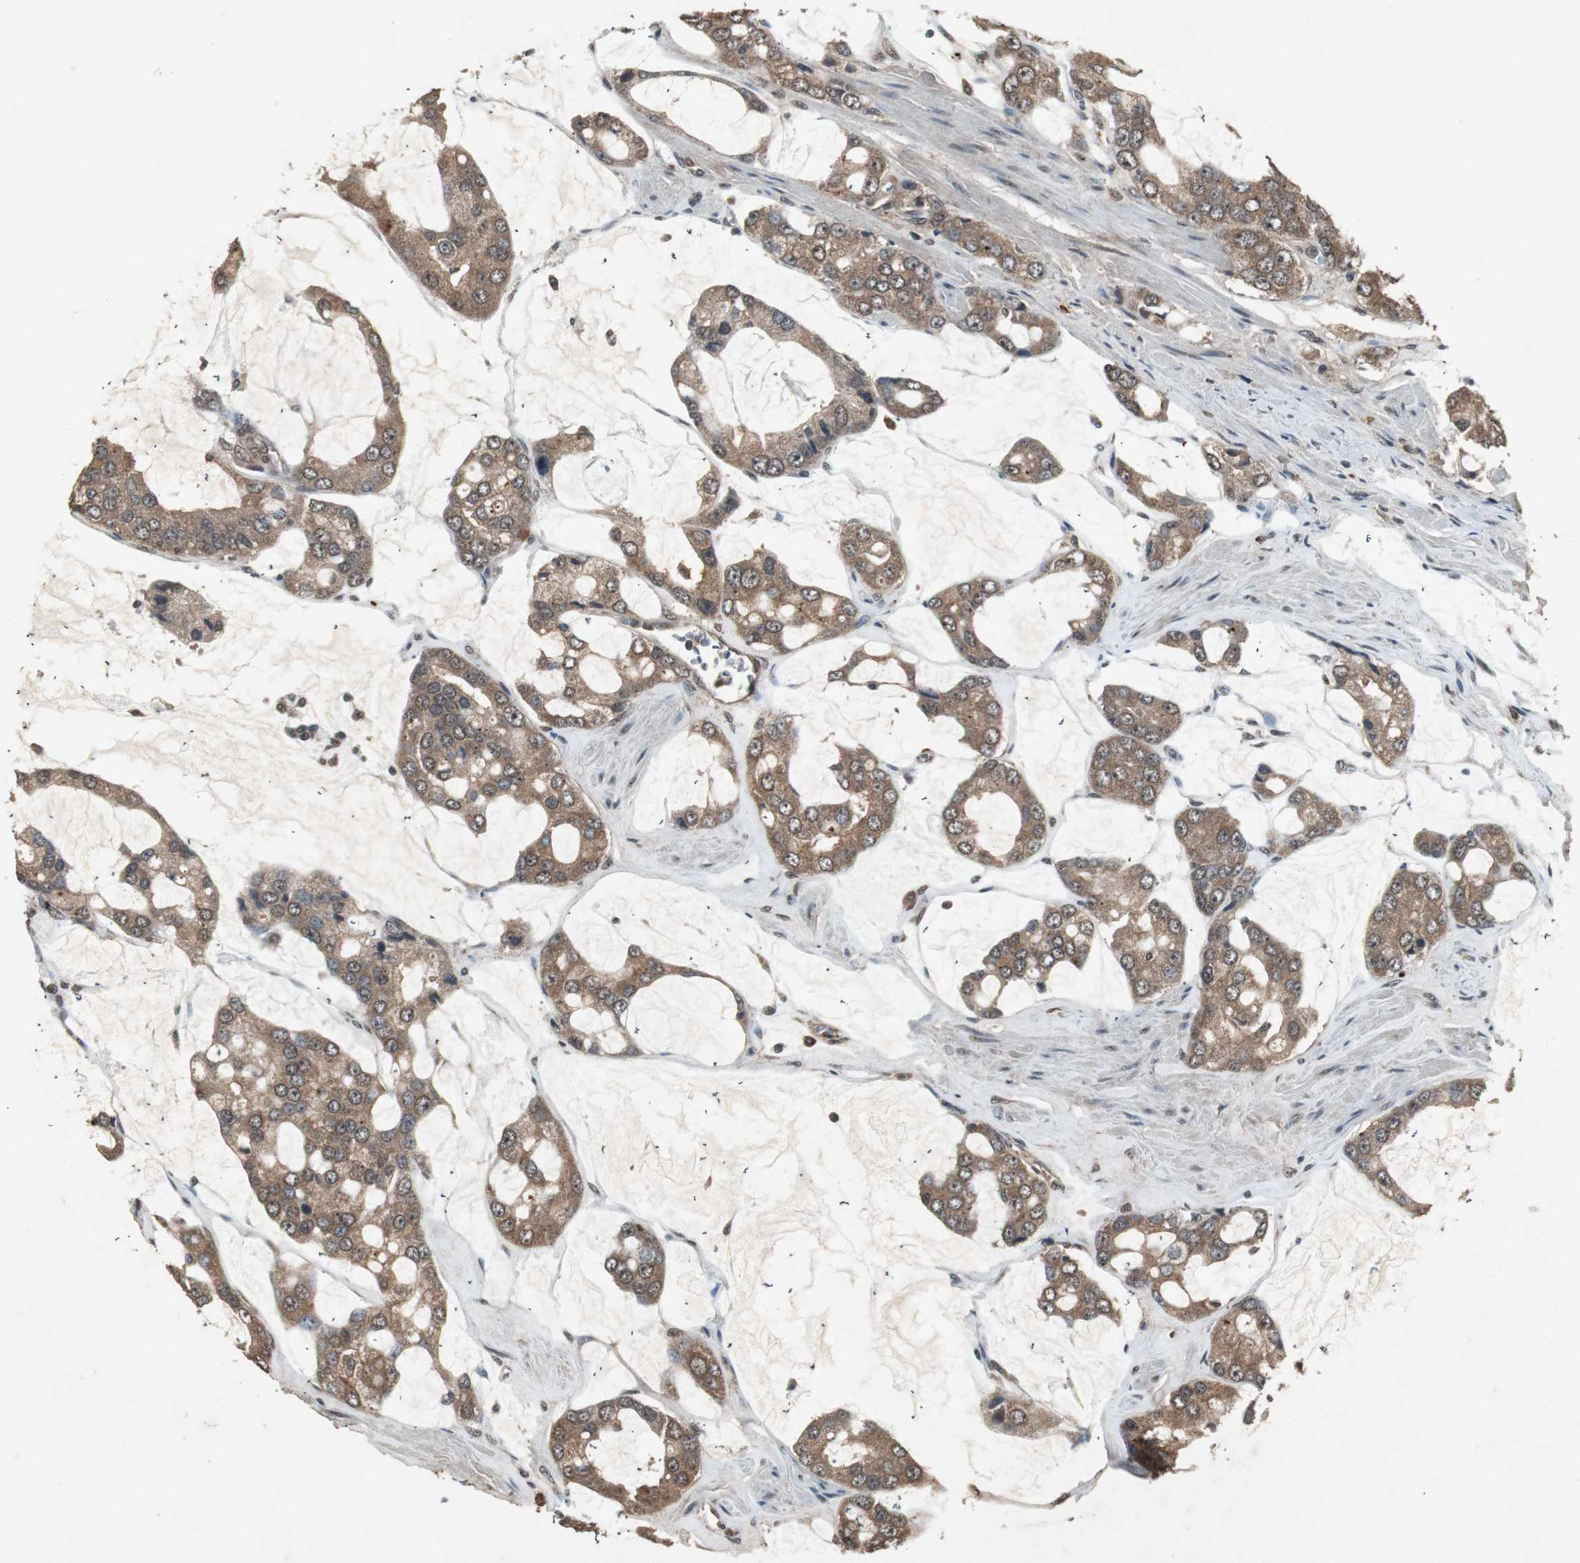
{"staining": {"intensity": "moderate", "quantity": ">75%", "location": "cytoplasmic/membranous"}, "tissue": "prostate cancer", "cell_type": "Tumor cells", "image_type": "cancer", "snomed": [{"axis": "morphology", "description": "Adenocarcinoma, High grade"}, {"axis": "topography", "description": "Prostate"}], "caption": "Protein staining exhibits moderate cytoplasmic/membranous expression in approximately >75% of tumor cells in prostate cancer (adenocarcinoma (high-grade)).", "gene": "EMX1", "patient": {"sex": "male", "age": 67}}